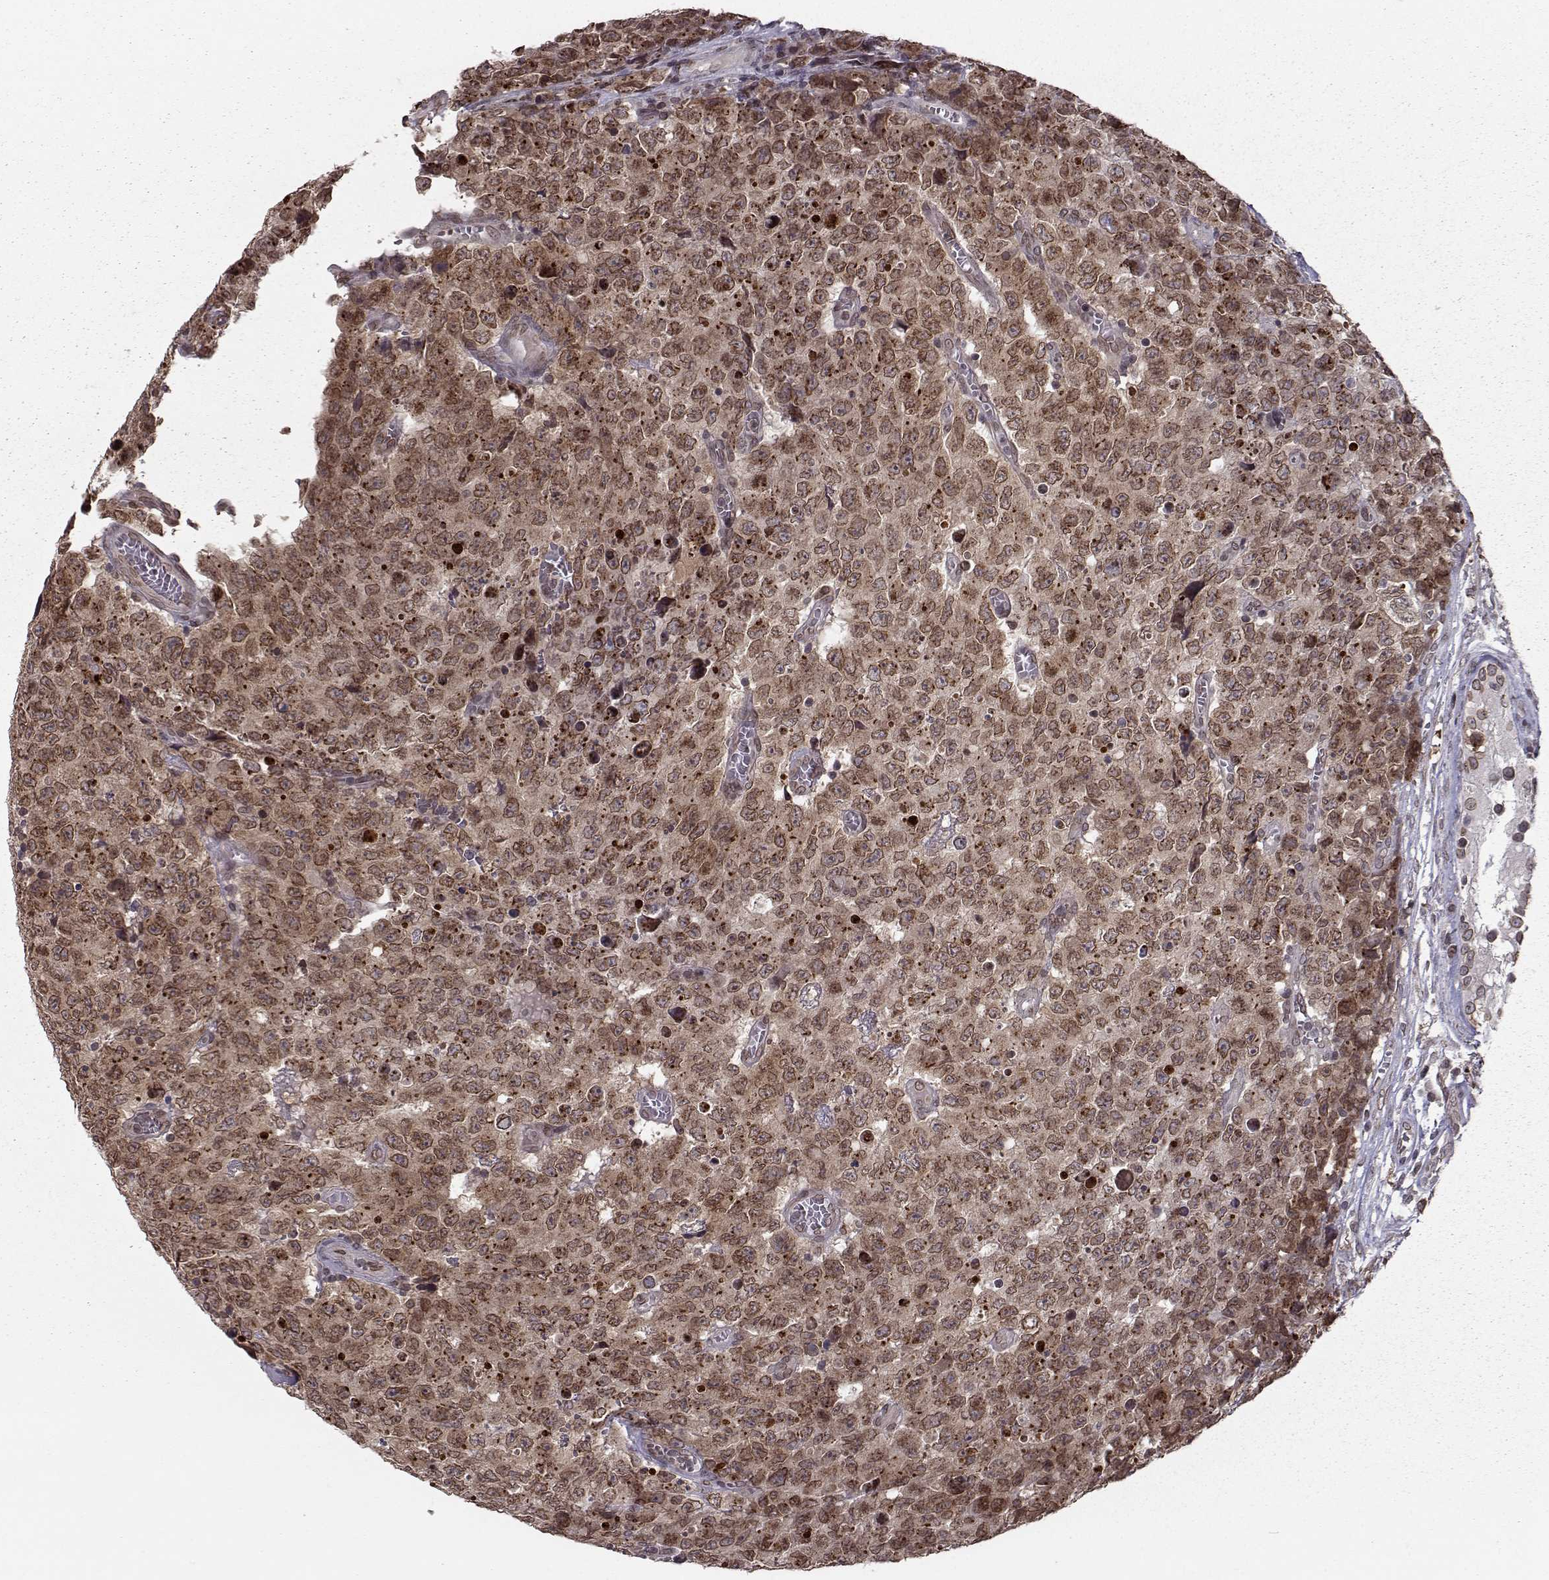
{"staining": {"intensity": "moderate", "quantity": ">75%", "location": "cytoplasmic/membranous,nuclear"}, "tissue": "testis cancer", "cell_type": "Tumor cells", "image_type": "cancer", "snomed": [{"axis": "morphology", "description": "Carcinoma, Embryonal, NOS"}, {"axis": "topography", "description": "Testis"}], "caption": "Testis embryonal carcinoma tissue shows moderate cytoplasmic/membranous and nuclear positivity in approximately >75% of tumor cells (DAB IHC, brown staining for protein, blue staining for nuclei).", "gene": "NUP37", "patient": {"sex": "male", "age": 23}}